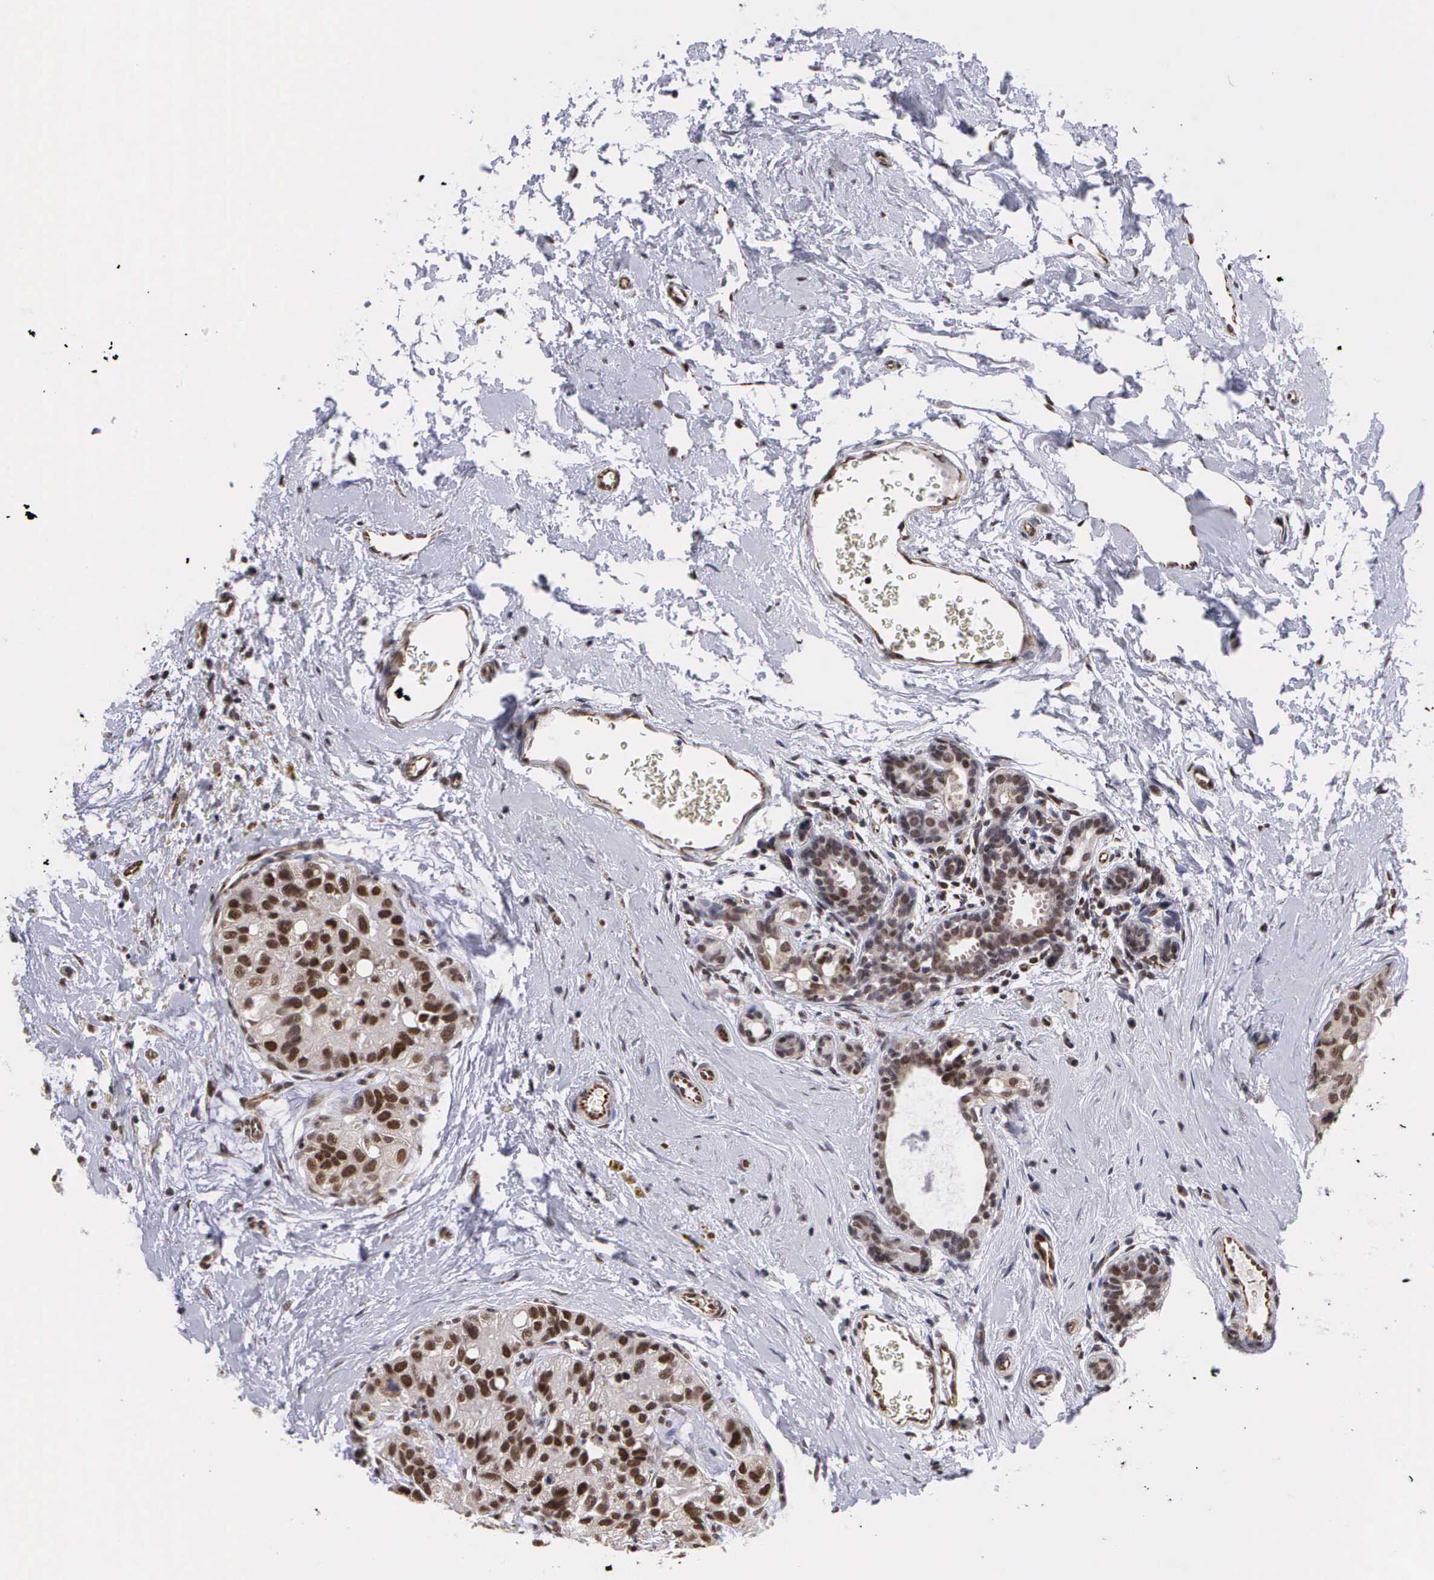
{"staining": {"intensity": "moderate", "quantity": ">75%", "location": "nuclear"}, "tissue": "breast cancer", "cell_type": "Tumor cells", "image_type": "cancer", "snomed": [{"axis": "morphology", "description": "Duct carcinoma"}, {"axis": "topography", "description": "Breast"}], "caption": "There is medium levels of moderate nuclear staining in tumor cells of breast infiltrating ductal carcinoma, as demonstrated by immunohistochemical staining (brown color).", "gene": "MORC2", "patient": {"sex": "female", "age": 69}}